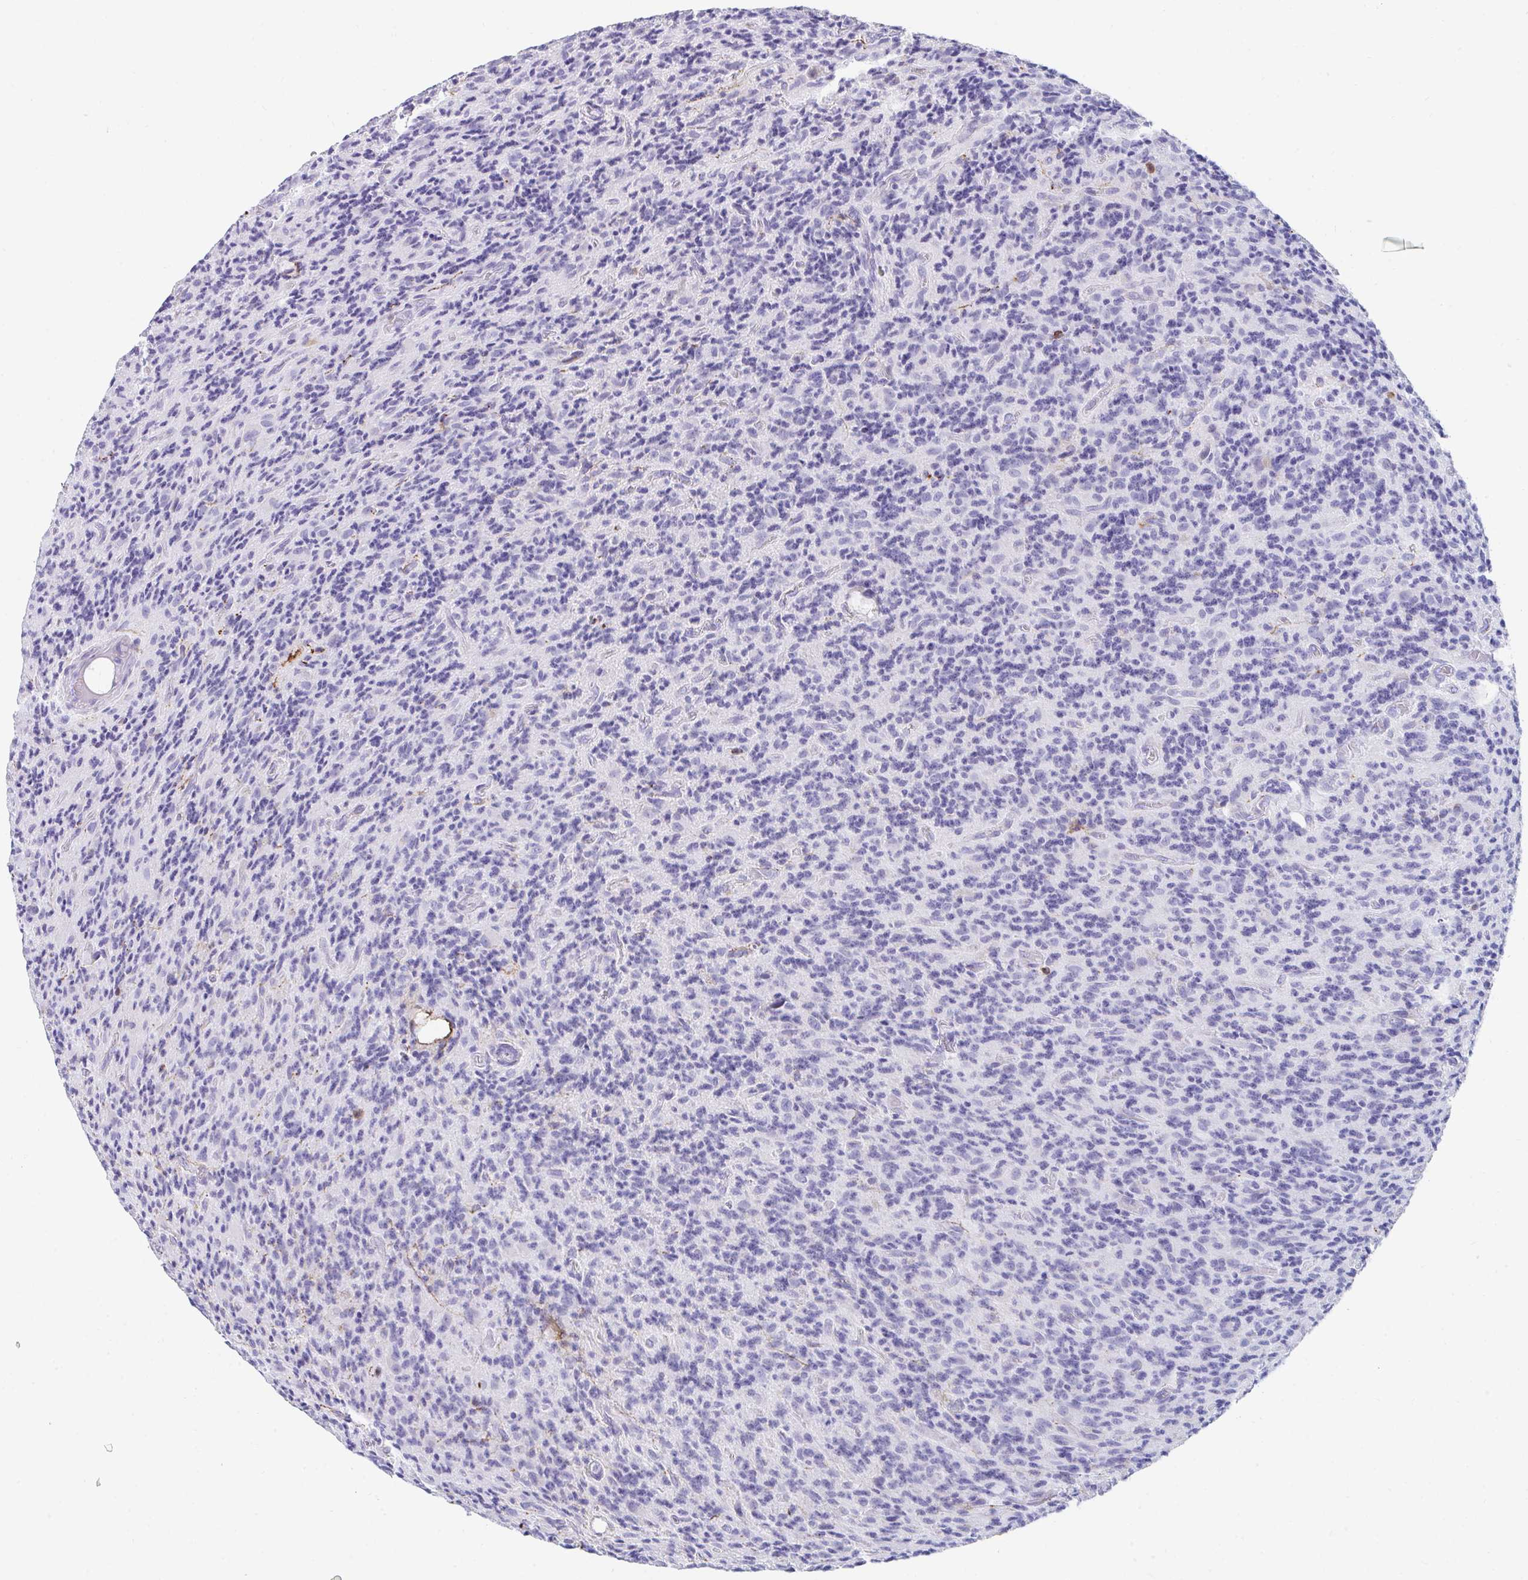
{"staining": {"intensity": "negative", "quantity": "none", "location": "none"}, "tissue": "glioma", "cell_type": "Tumor cells", "image_type": "cancer", "snomed": [{"axis": "morphology", "description": "Glioma, malignant, High grade"}, {"axis": "topography", "description": "Brain"}], "caption": "Immunohistochemistry (IHC) photomicrograph of neoplastic tissue: malignant glioma (high-grade) stained with DAB reveals no significant protein expression in tumor cells. (Immunohistochemistry, brightfield microscopy, high magnification).", "gene": "CD7", "patient": {"sex": "male", "age": 76}}